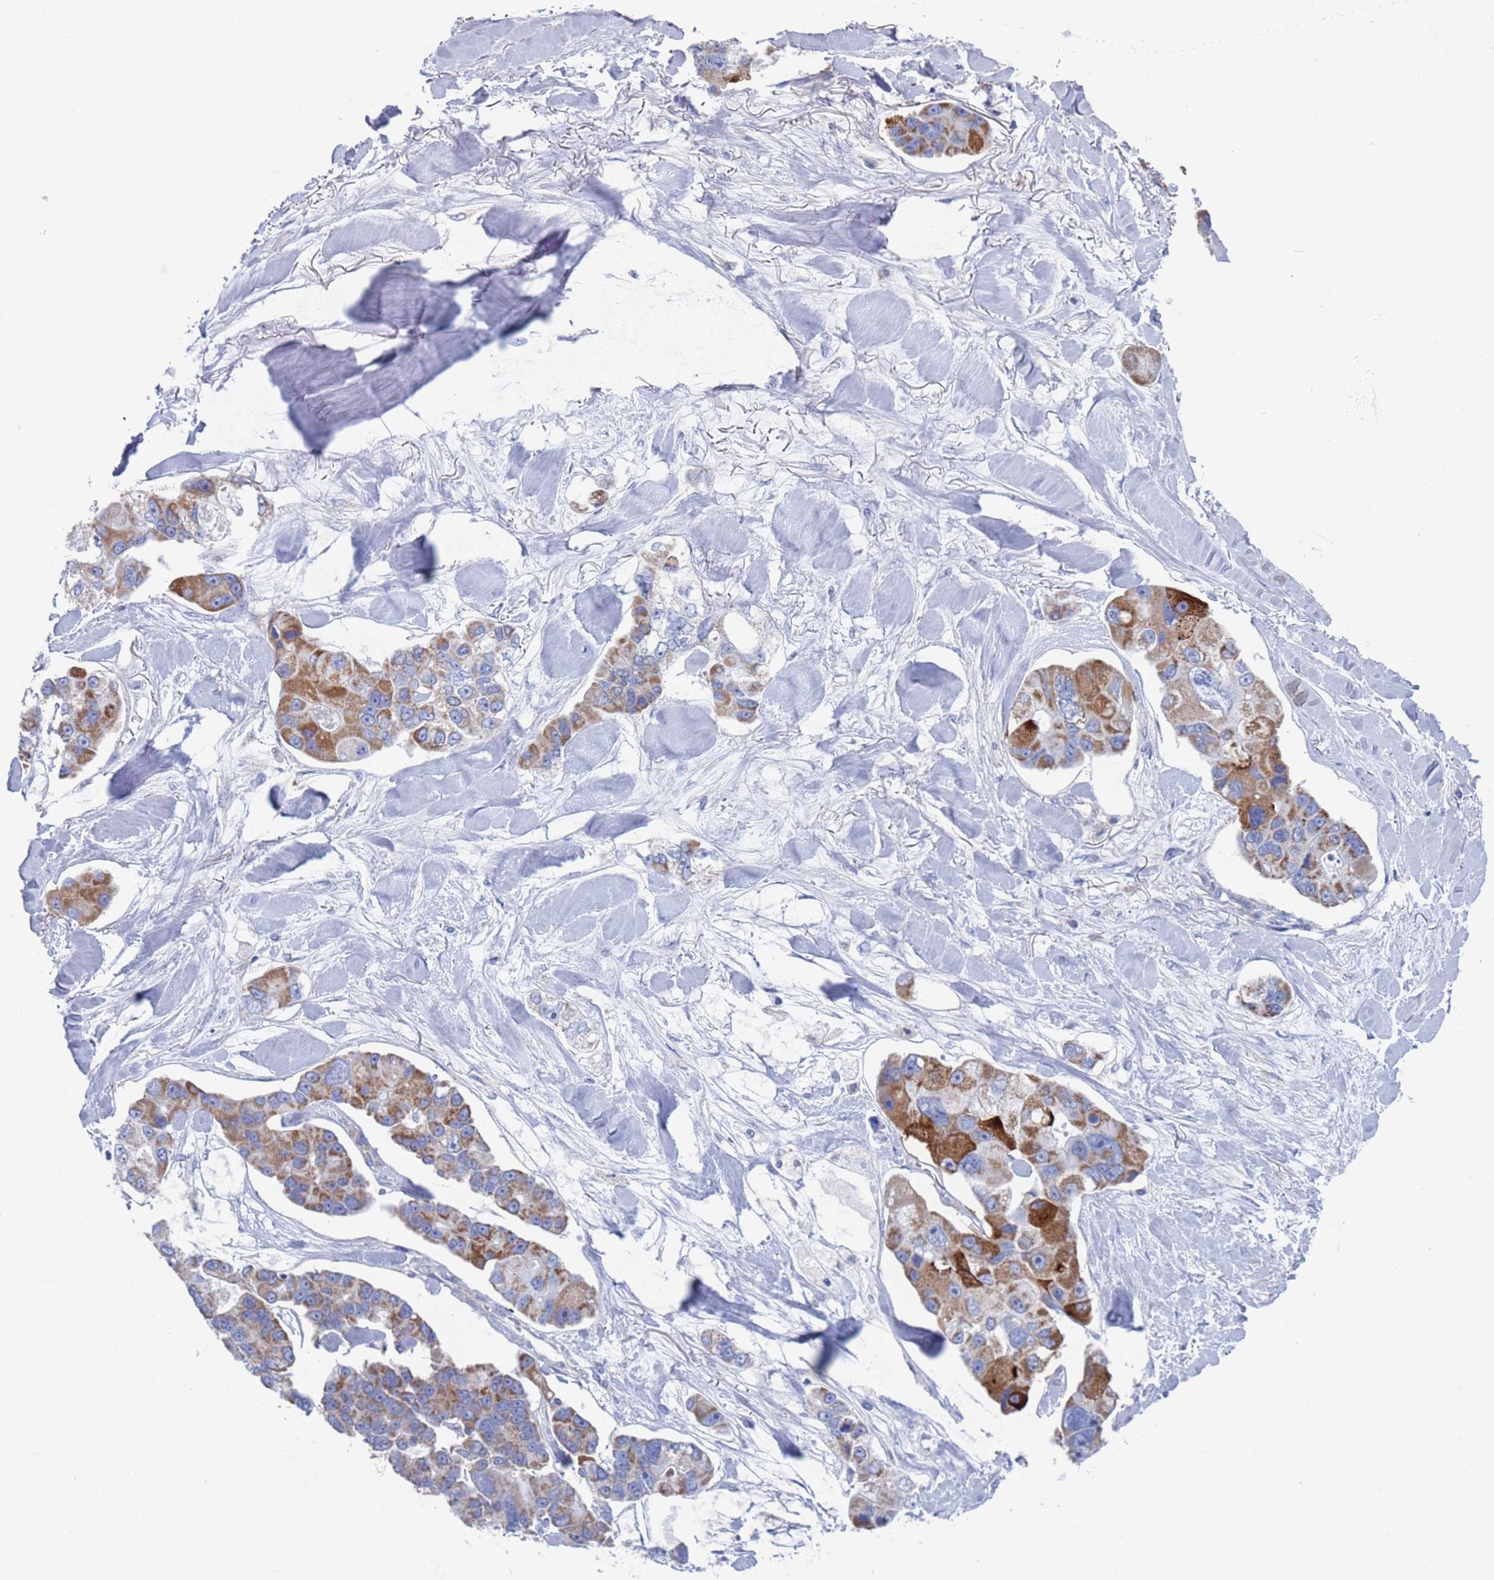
{"staining": {"intensity": "strong", "quantity": "25%-75%", "location": "cytoplasmic/membranous"}, "tissue": "lung cancer", "cell_type": "Tumor cells", "image_type": "cancer", "snomed": [{"axis": "morphology", "description": "Adenocarcinoma, NOS"}, {"axis": "topography", "description": "Lung"}], "caption": "Lung cancer tissue reveals strong cytoplasmic/membranous staining in approximately 25%-75% of tumor cells", "gene": "MRPL22", "patient": {"sex": "female", "age": 54}}